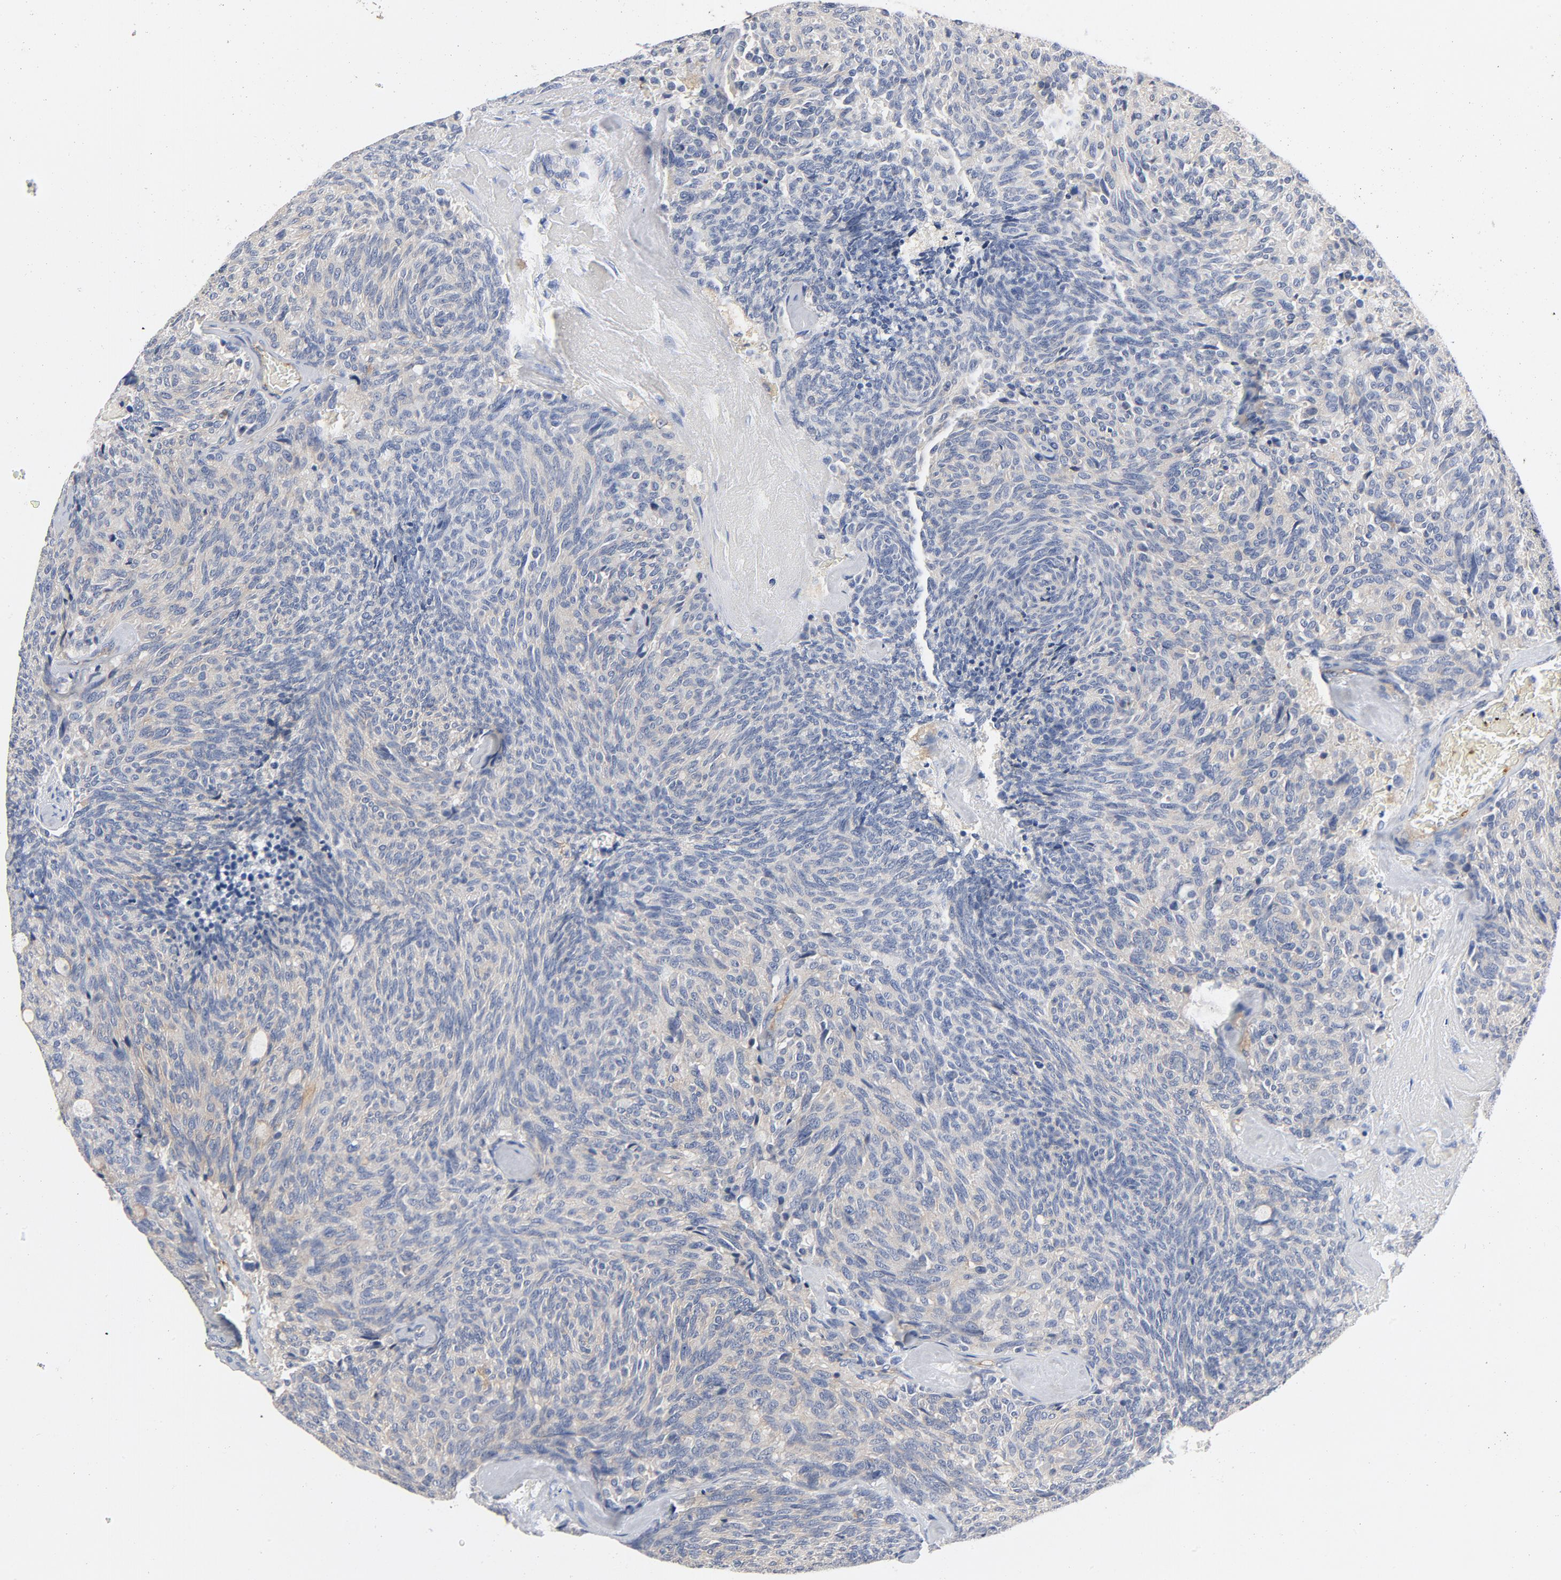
{"staining": {"intensity": "negative", "quantity": "none", "location": "none"}, "tissue": "carcinoid", "cell_type": "Tumor cells", "image_type": "cancer", "snomed": [{"axis": "morphology", "description": "Carcinoid, malignant, NOS"}, {"axis": "topography", "description": "Pancreas"}], "caption": "IHC histopathology image of human carcinoid (malignant) stained for a protein (brown), which exhibits no positivity in tumor cells.", "gene": "SRC", "patient": {"sex": "female", "age": 54}}